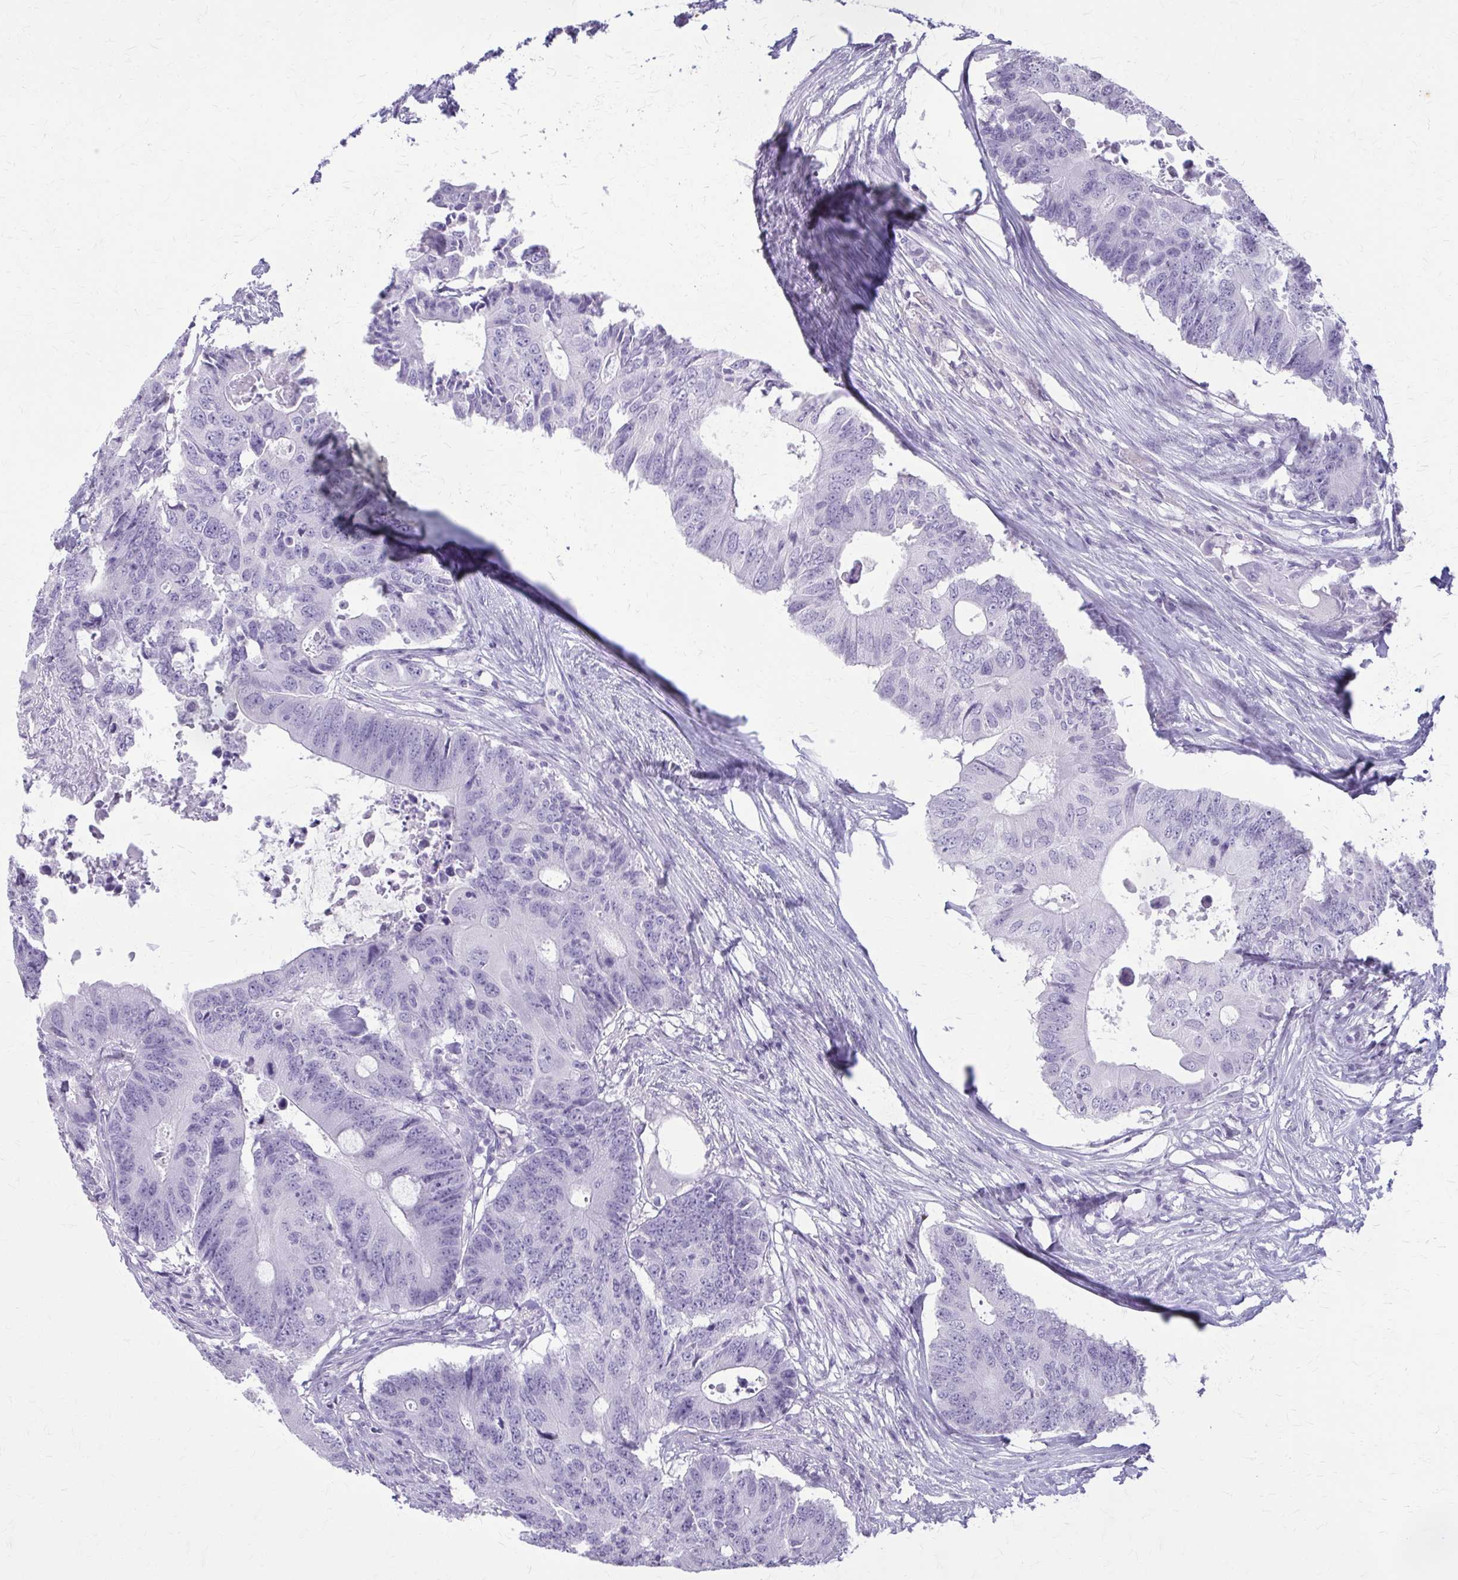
{"staining": {"intensity": "negative", "quantity": "none", "location": "none"}, "tissue": "colorectal cancer", "cell_type": "Tumor cells", "image_type": "cancer", "snomed": [{"axis": "morphology", "description": "Adenocarcinoma, NOS"}, {"axis": "topography", "description": "Colon"}], "caption": "An image of human colorectal cancer (adenocarcinoma) is negative for staining in tumor cells. The staining was performed using DAB to visualize the protein expression in brown, while the nuclei were stained in blue with hematoxylin (Magnification: 20x).", "gene": "KRT5", "patient": {"sex": "male", "age": 71}}